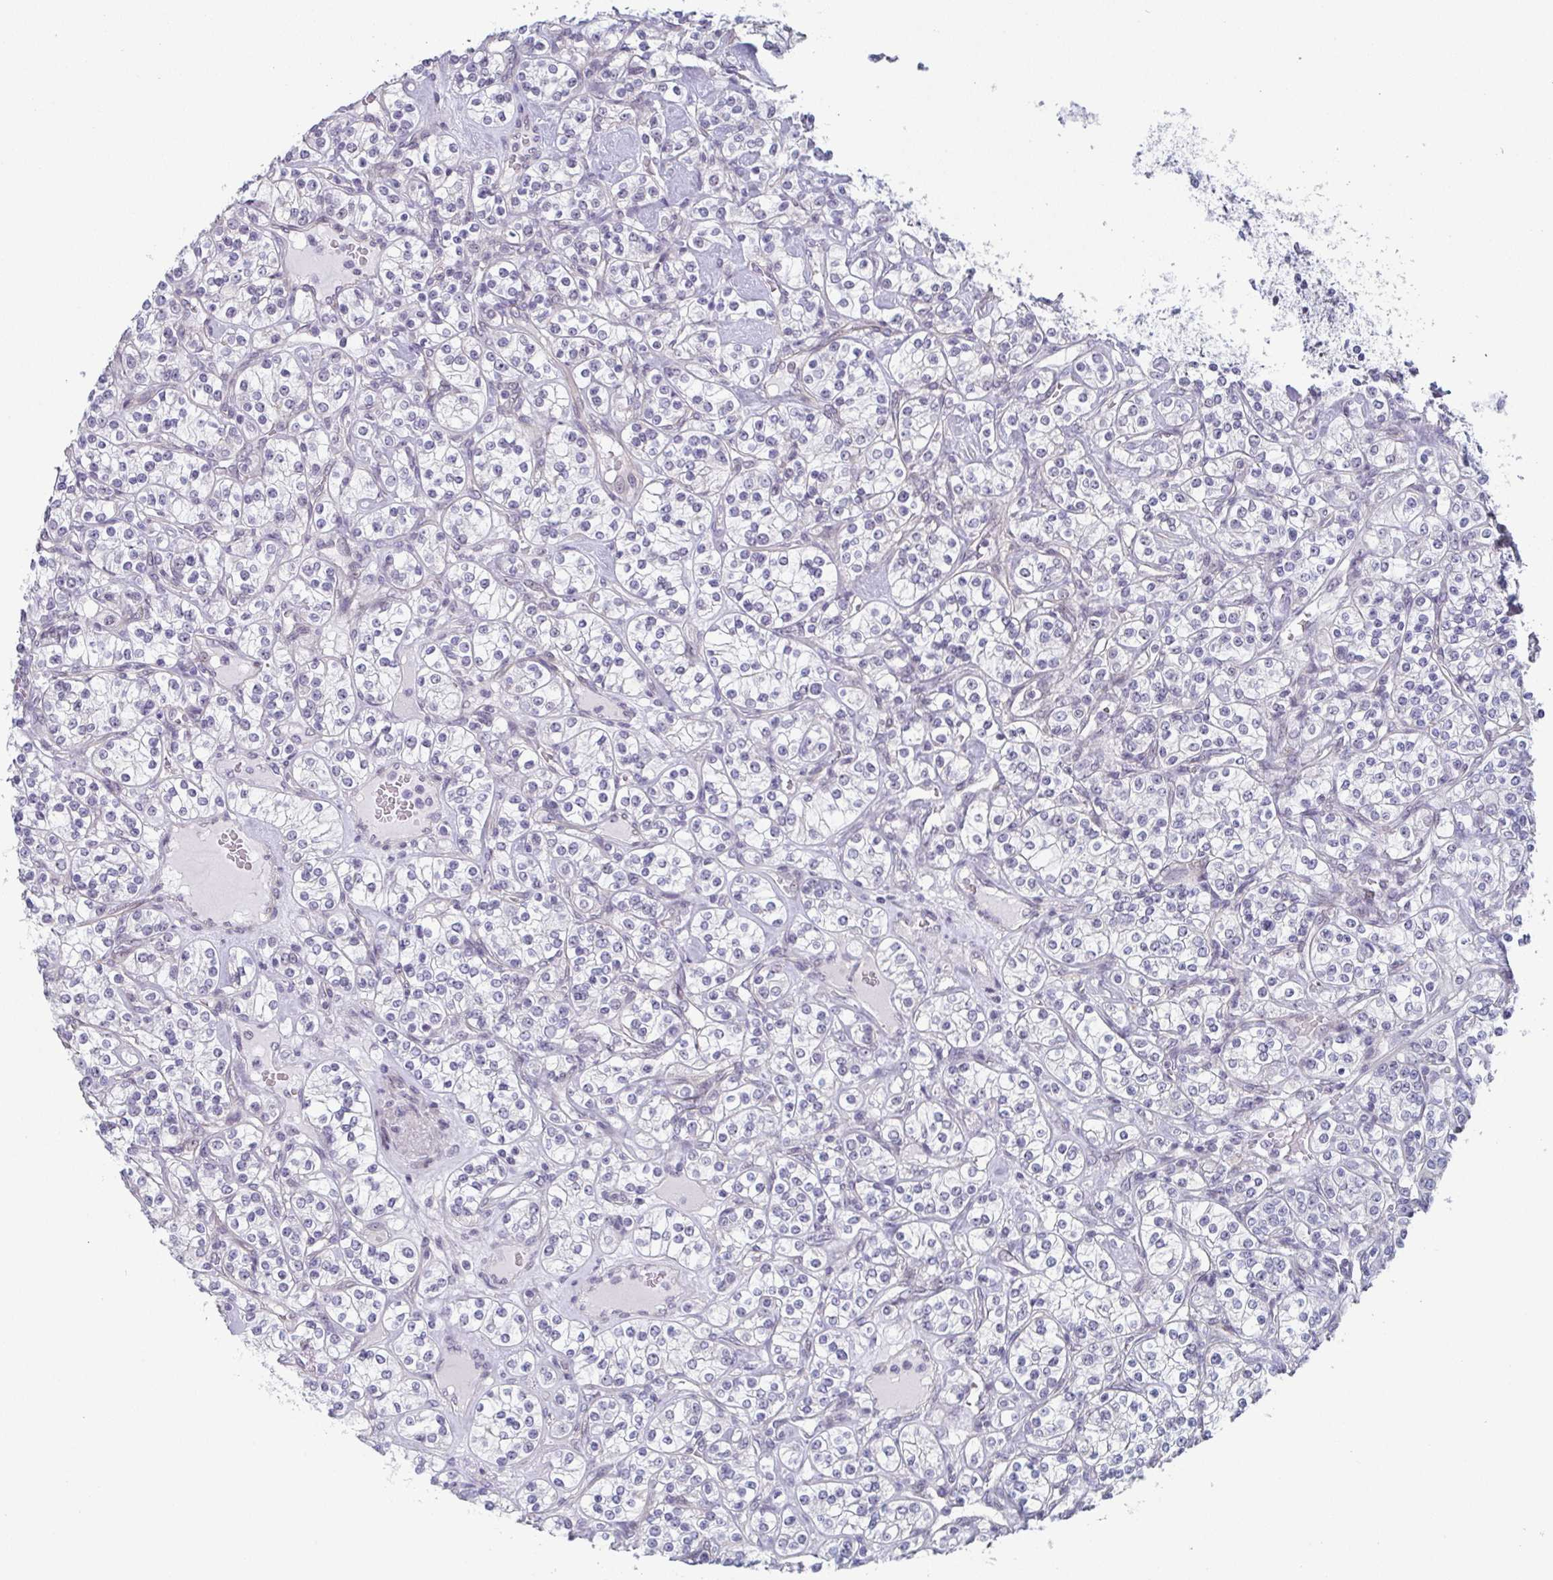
{"staining": {"intensity": "negative", "quantity": "none", "location": "none"}, "tissue": "renal cancer", "cell_type": "Tumor cells", "image_type": "cancer", "snomed": [{"axis": "morphology", "description": "Adenocarcinoma, NOS"}, {"axis": "topography", "description": "Kidney"}], "caption": "An immunohistochemistry (IHC) image of adenocarcinoma (renal) is shown. There is no staining in tumor cells of adenocarcinoma (renal). (DAB (3,3'-diaminobenzidine) immunohistochemistry visualized using brightfield microscopy, high magnification).", "gene": "EXOSC7", "patient": {"sex": "male", "age": 77}}